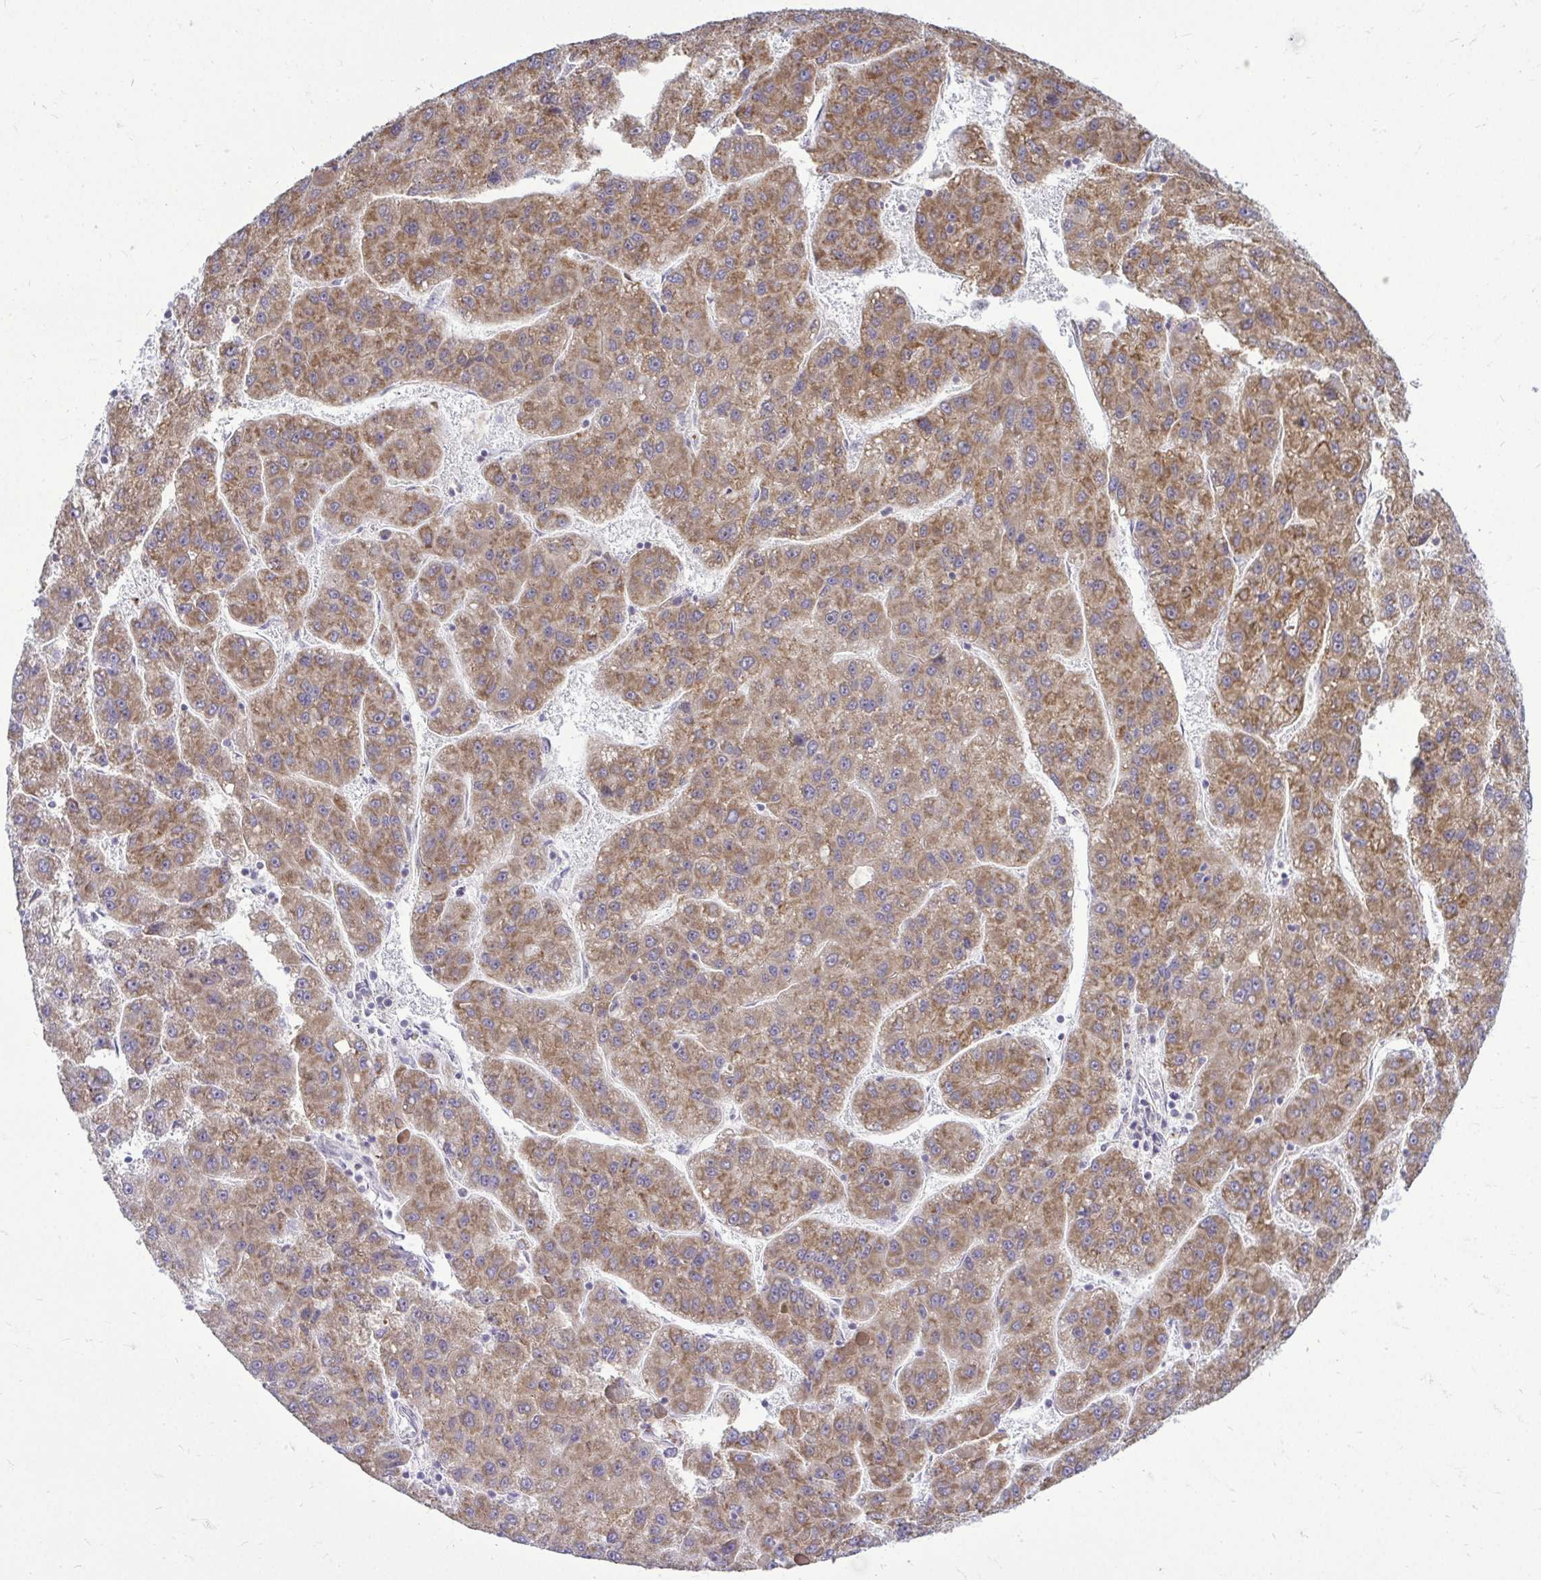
{"staining": {"intensity": "moderate", "quantity": ">75%", "location": "cytoplasmic/membranous"}, "tissue": "liver cancer", "cell_type": "Tumor cells", "image_type": "cancer", "snomed": [{"axis": "morphology", "description": "Carcinoma, Hepatocellular, NOS"}, {"axis": "topography", "description": "Liver"}], "caption": "Immunohistochemical staining of liver hepatocellular carcinoma displays medium levels of moderate cytoplasmic/membranous positivity in about >75% of tumor cells.", "gene": "FMR1", "patient": {"sex": "female", "age": 82}}